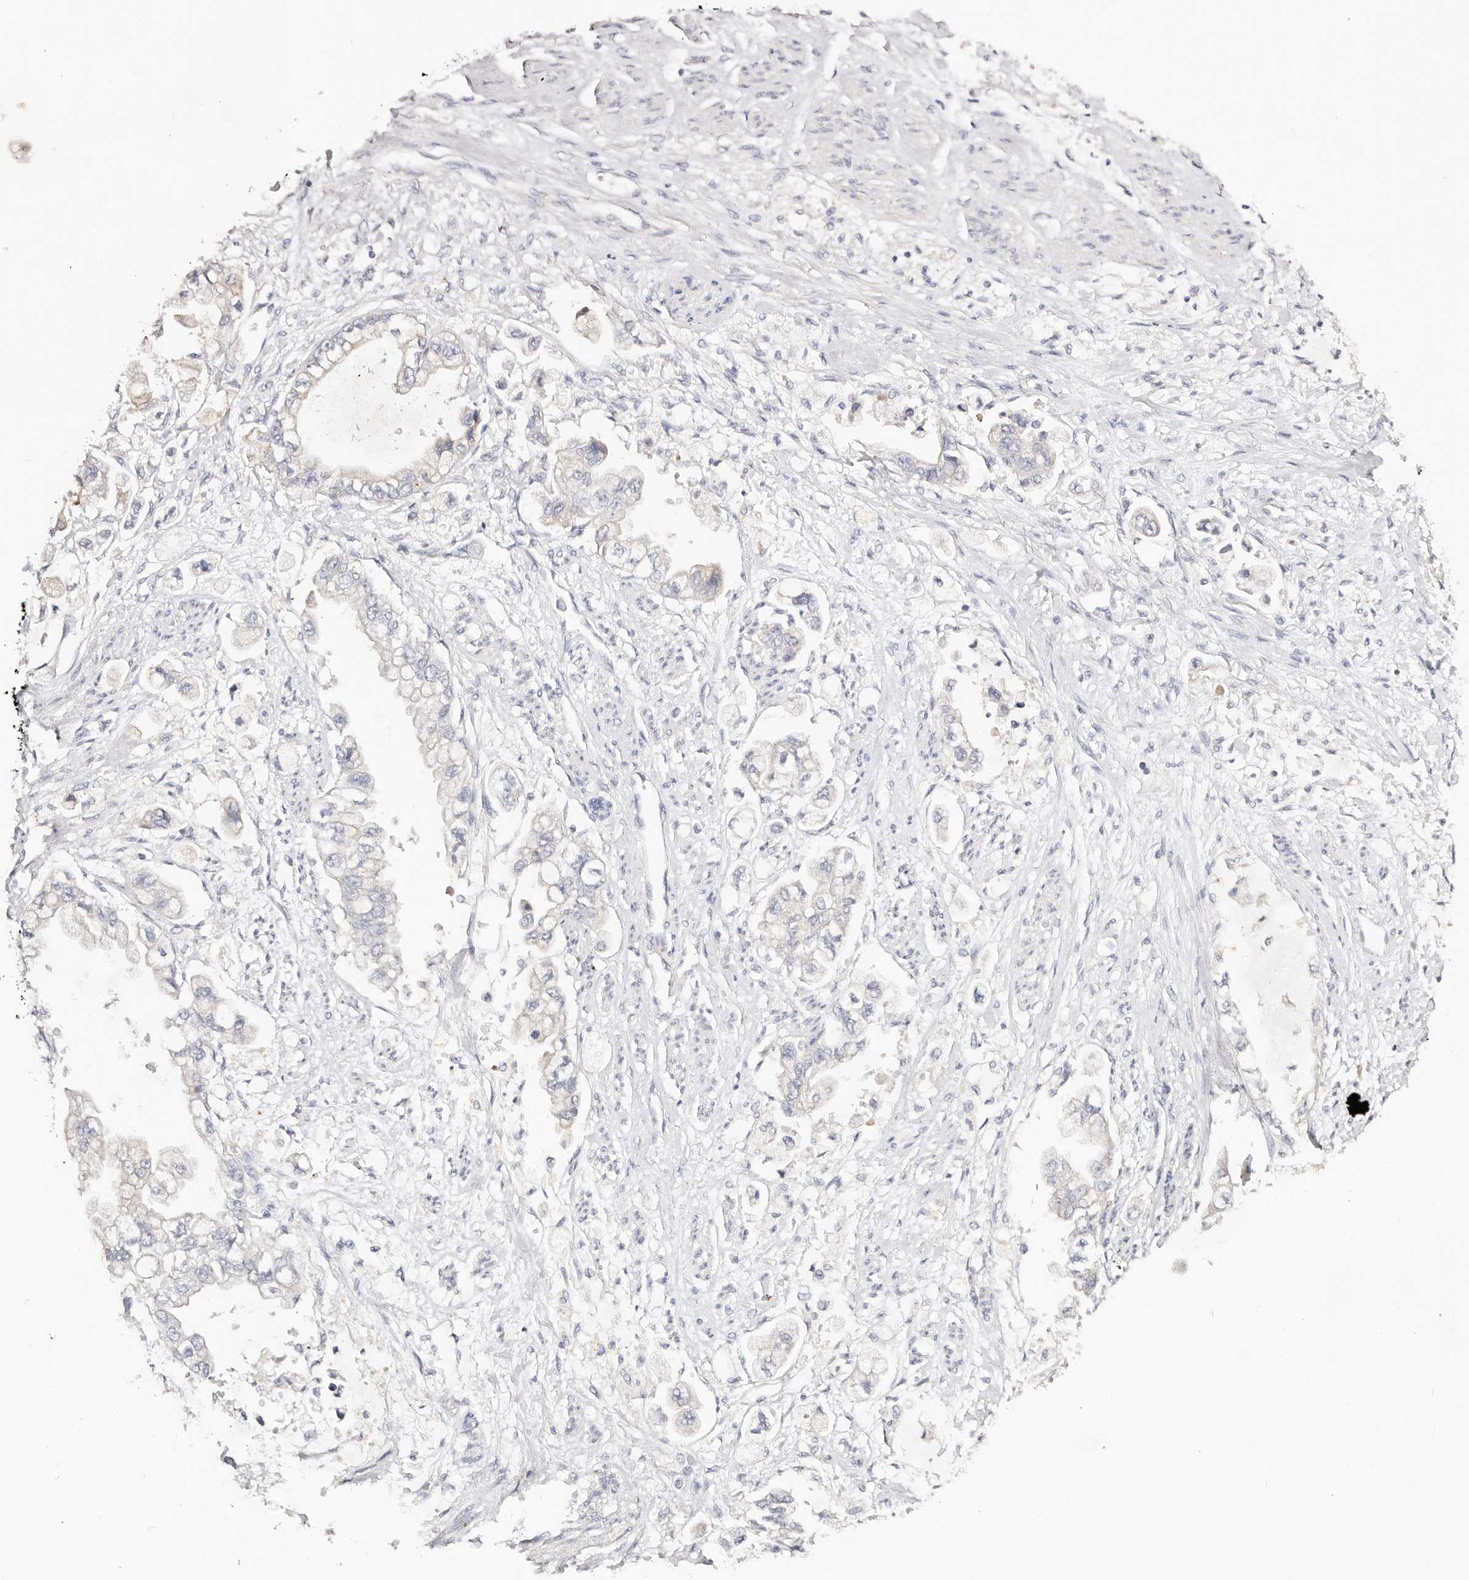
{"staining": {"intensity": "negative", "quantity": "none", "location": "none"}, "tissue": "stomach cancer", "cell_type": "Tumor cells", "image_type": "cancer", "snomed": [{"axis": "morphology", "description": "Adenocarcinoma, NOS"}, {"axis": "topography", "description": "Stomach"}], "caption": "Tumor cells are negative for brown protein staining in adenocarcinoma (stomach). The staining was performed using DAB to visualize the protein expression in brown, while the nuclei were stained in blue with hematoxylin (Magnification: 20x).", "gene": "VIPAS39", "patient": {"sex": "male", "age": 62}}